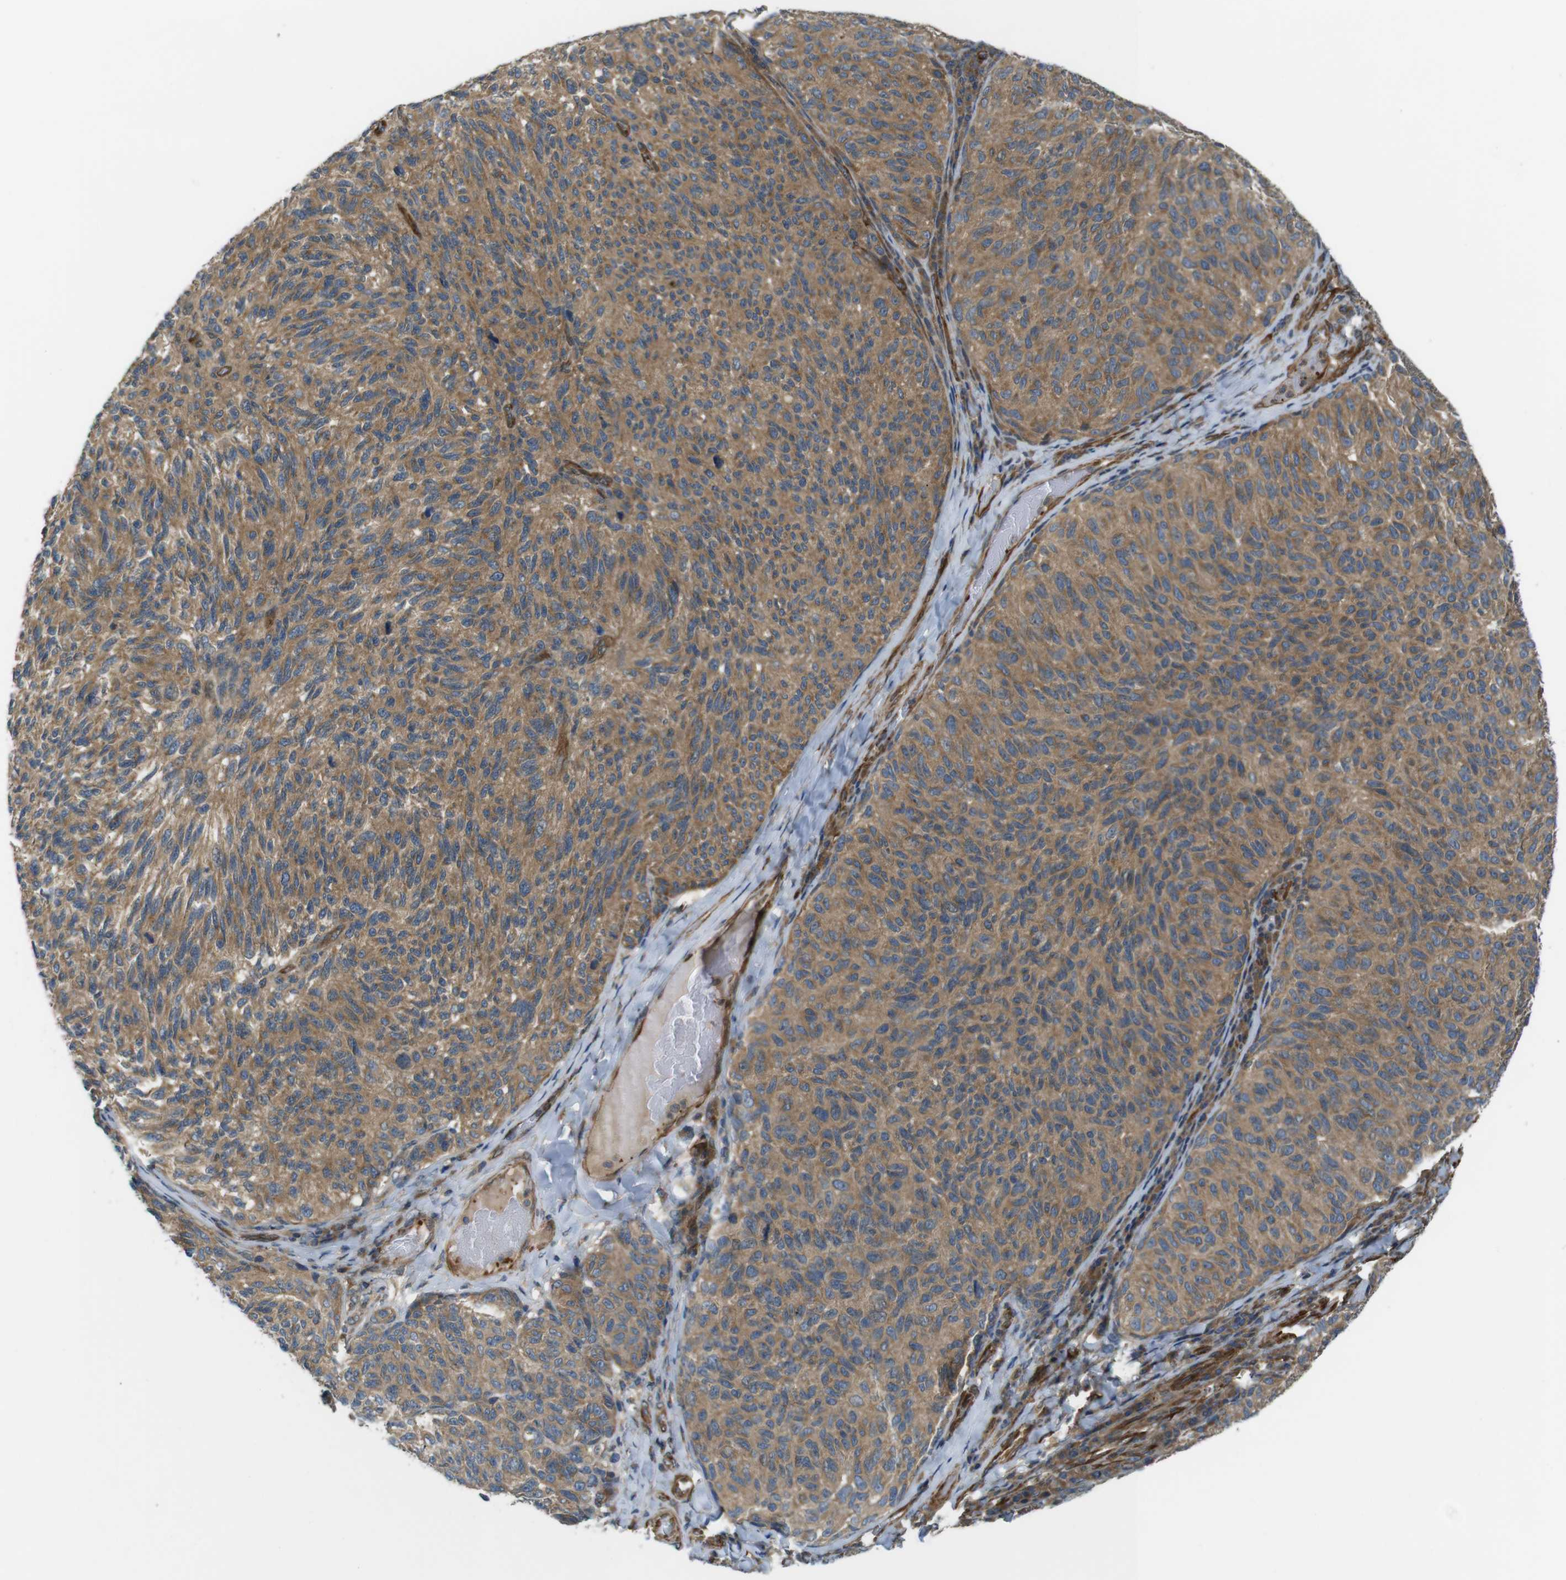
{"staining": {"intensity": "moderate", "quantity": ">75%", "location": "cytoplasmic/membranous"}, "tissue": "melanoma", "cell_type": "Tumor cells", "image_type": "cancer", "snomed": [{"axis": "morphology", "description": "Malignant melanoma, NOS"}, {"axis": "topography", "description": "Skin"}], "caption": "The image exhibits immunohistochemical staining of melanoma. There is moderate cytoplasmic/membranous expression is identified in about >75% of tumor cells.", "gene": "TSC1", "patient": {"sex": "female", "age": 73}}